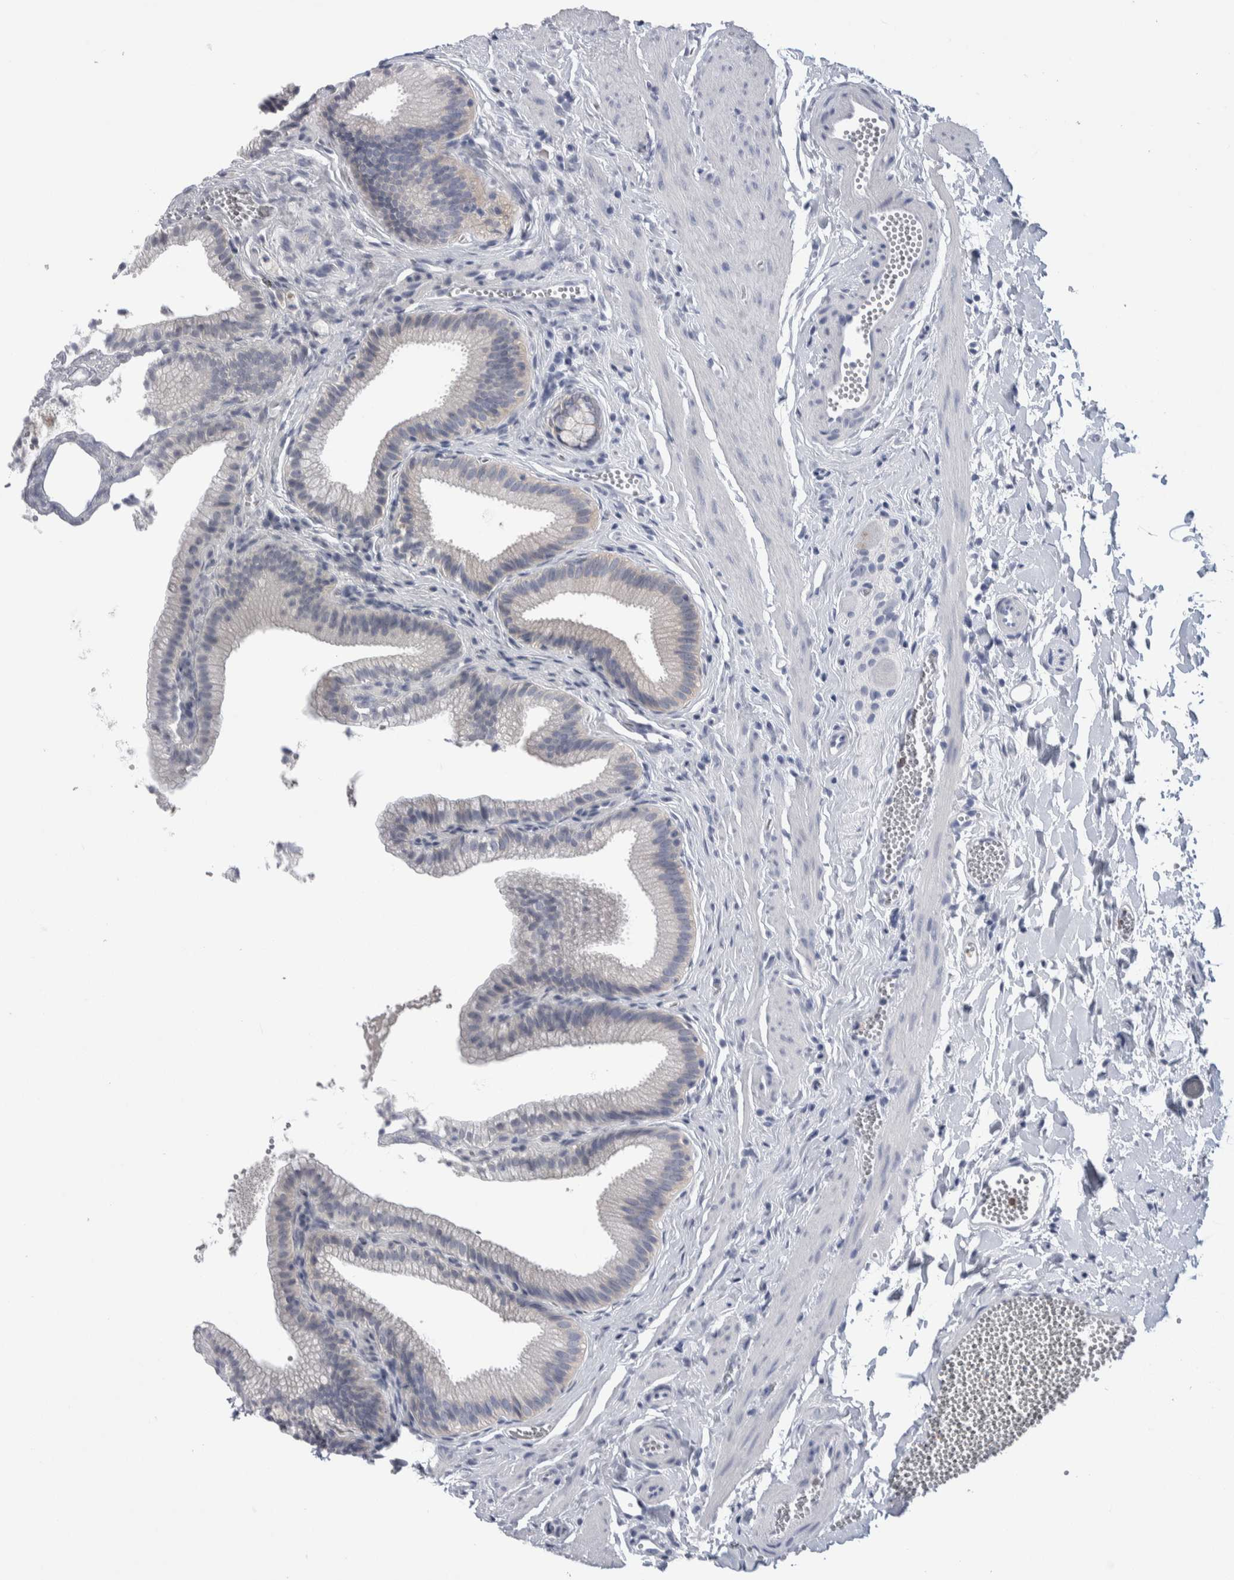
{"staining": {"intensity": "negative", "quantity": "none", "location": "none"}, "tissue": "gallbladder", "cell_type": "Glandular cells", "image_type": "normal", "snomed": [{"axis": "morphology", "description": "Normal tissue, NOS"}, {"axis": "topography", "description": "Gallbladder"}], "caption": "Glandular cells show no significant positivity in benign gallbladder.", "gene": "LURAP1L", "patient": {"sex": "male", "age": 38}}